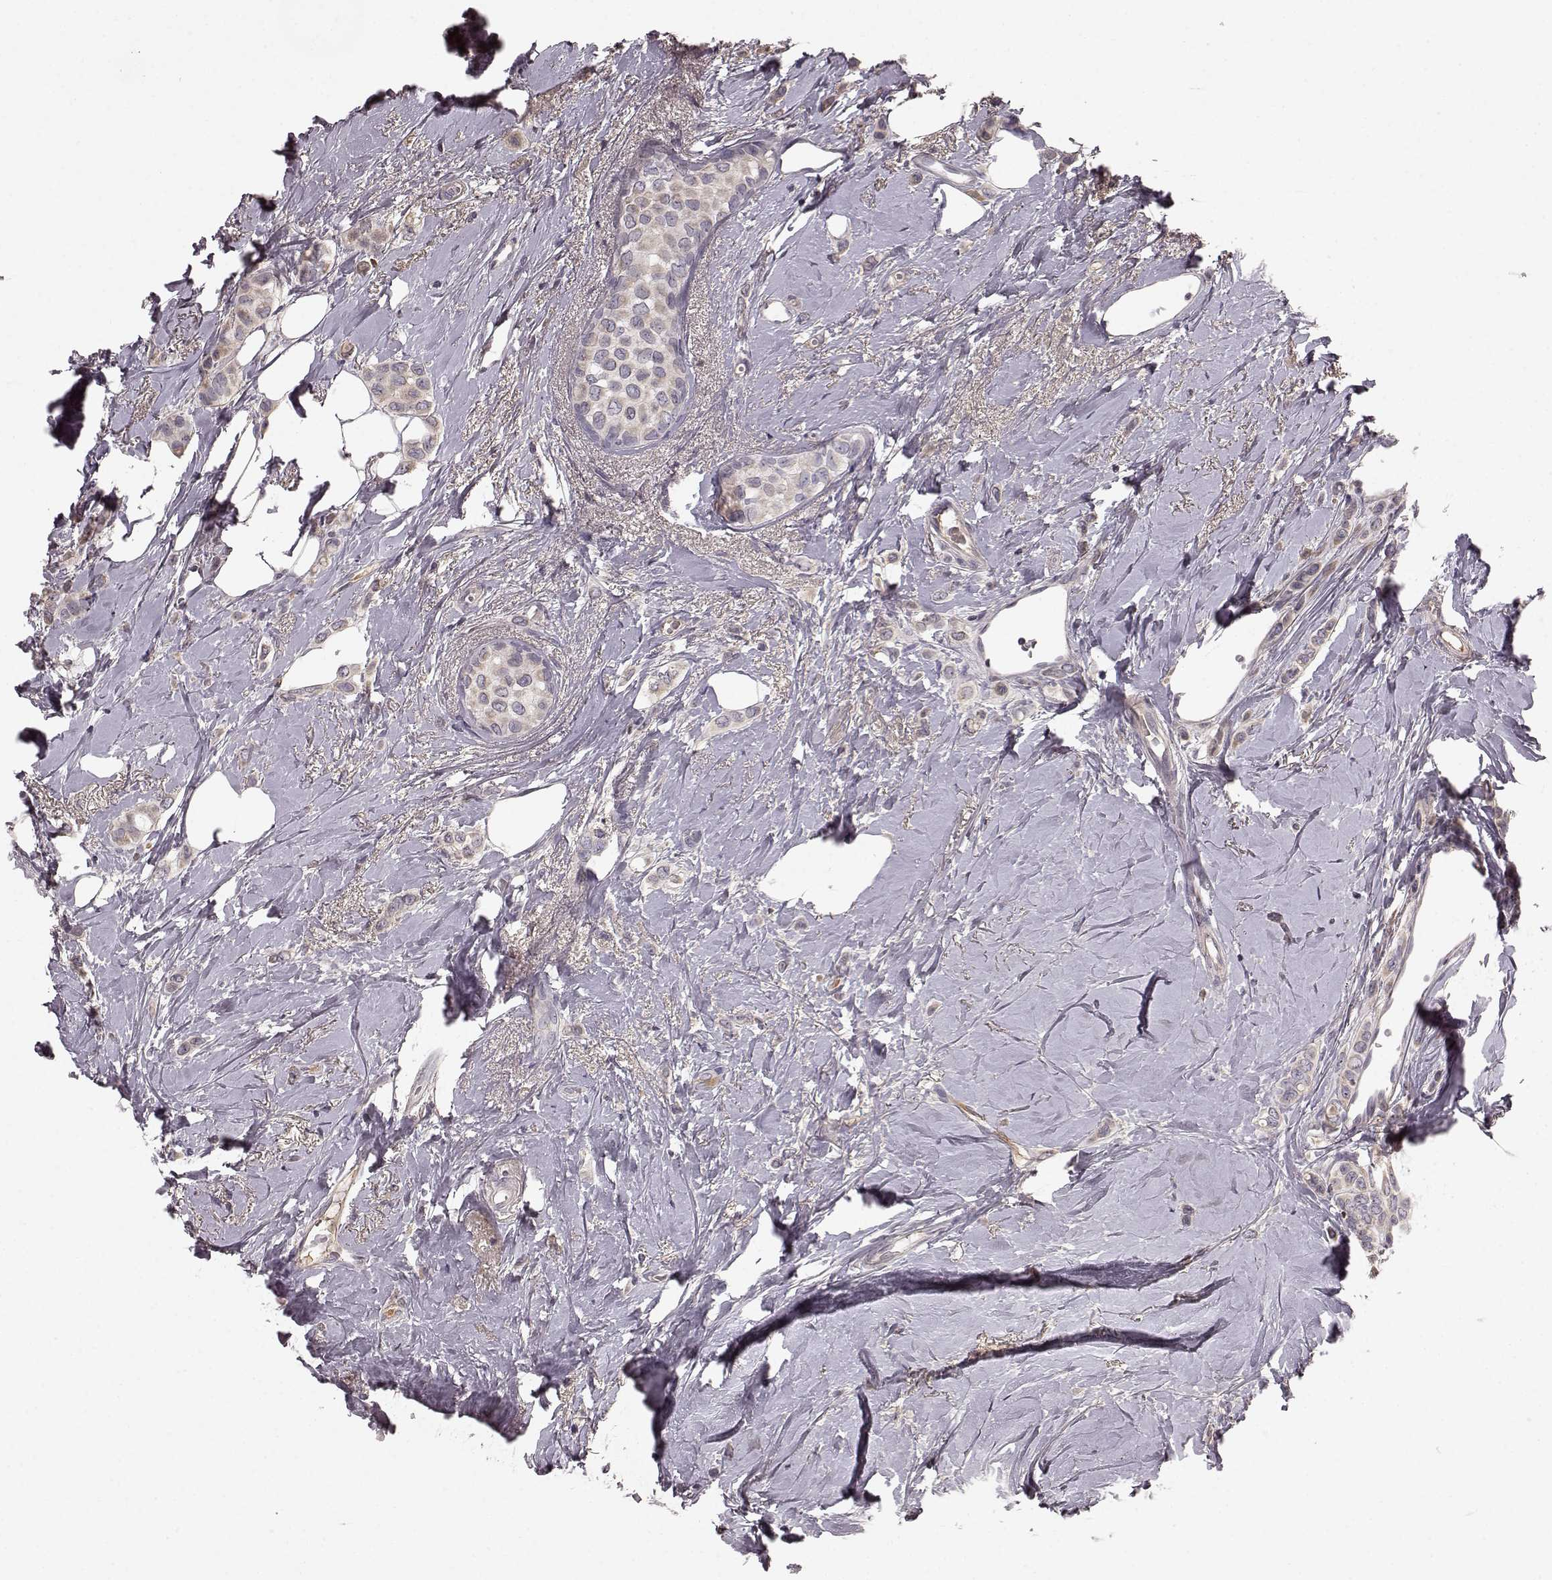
{"staining": {"intensity": "weak", "quantity": "<25%", "location": "cytoplasmic/membranous"}, "tissue": "breast cancer", "cell_type": "Tumor cells", "image_type": "cancer", "snomed": [{"axis": "morphology", "description": "Lobular carcinoma"}, {"axis": "topography", "description": "Breast"}], "caption": "High power microscopy image of an immunohistochemistry (IHC) micrograph of breast lobular carcinoma, revealing no significant staining in tumor cells.", "gene": "SLC22A18", "patient": {"sex": "female", "age": 66}}